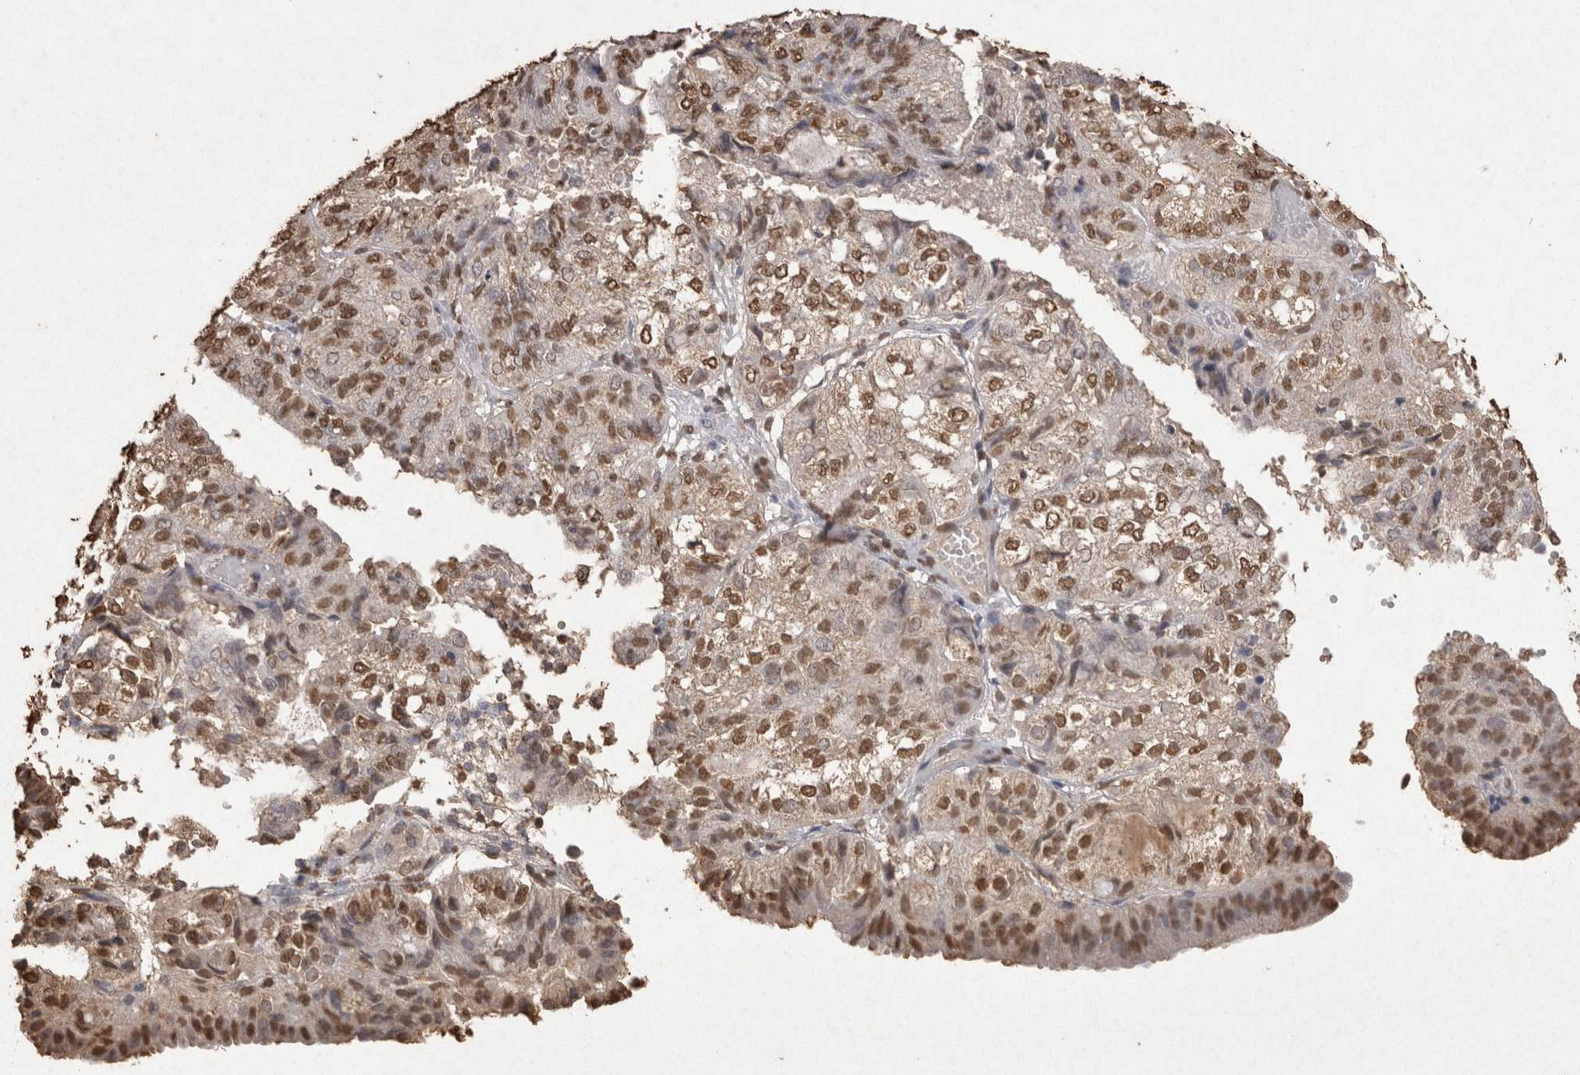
{"staining": {"intensity": "moderate", "quantity": ">75%", "location": "nuclear"}, "tissue": "endometrial cancer", "cell_type": "Tumor cells", "image_type": "cancer", "snomed": [{"axis": "morphology", "description": "Adenocarcinoma, NOS"}, {"axis": "topography", "description": "Uterus"}], "caption": "Endometrial cancer (adenocarcinoma) tissue demonstrates moderate nuclear expression in approximately >75% of tumor cells, visualized by immunohistochemistry.", "gene": "POU5F1", "patient": {"sex": "female", "age": 60}}